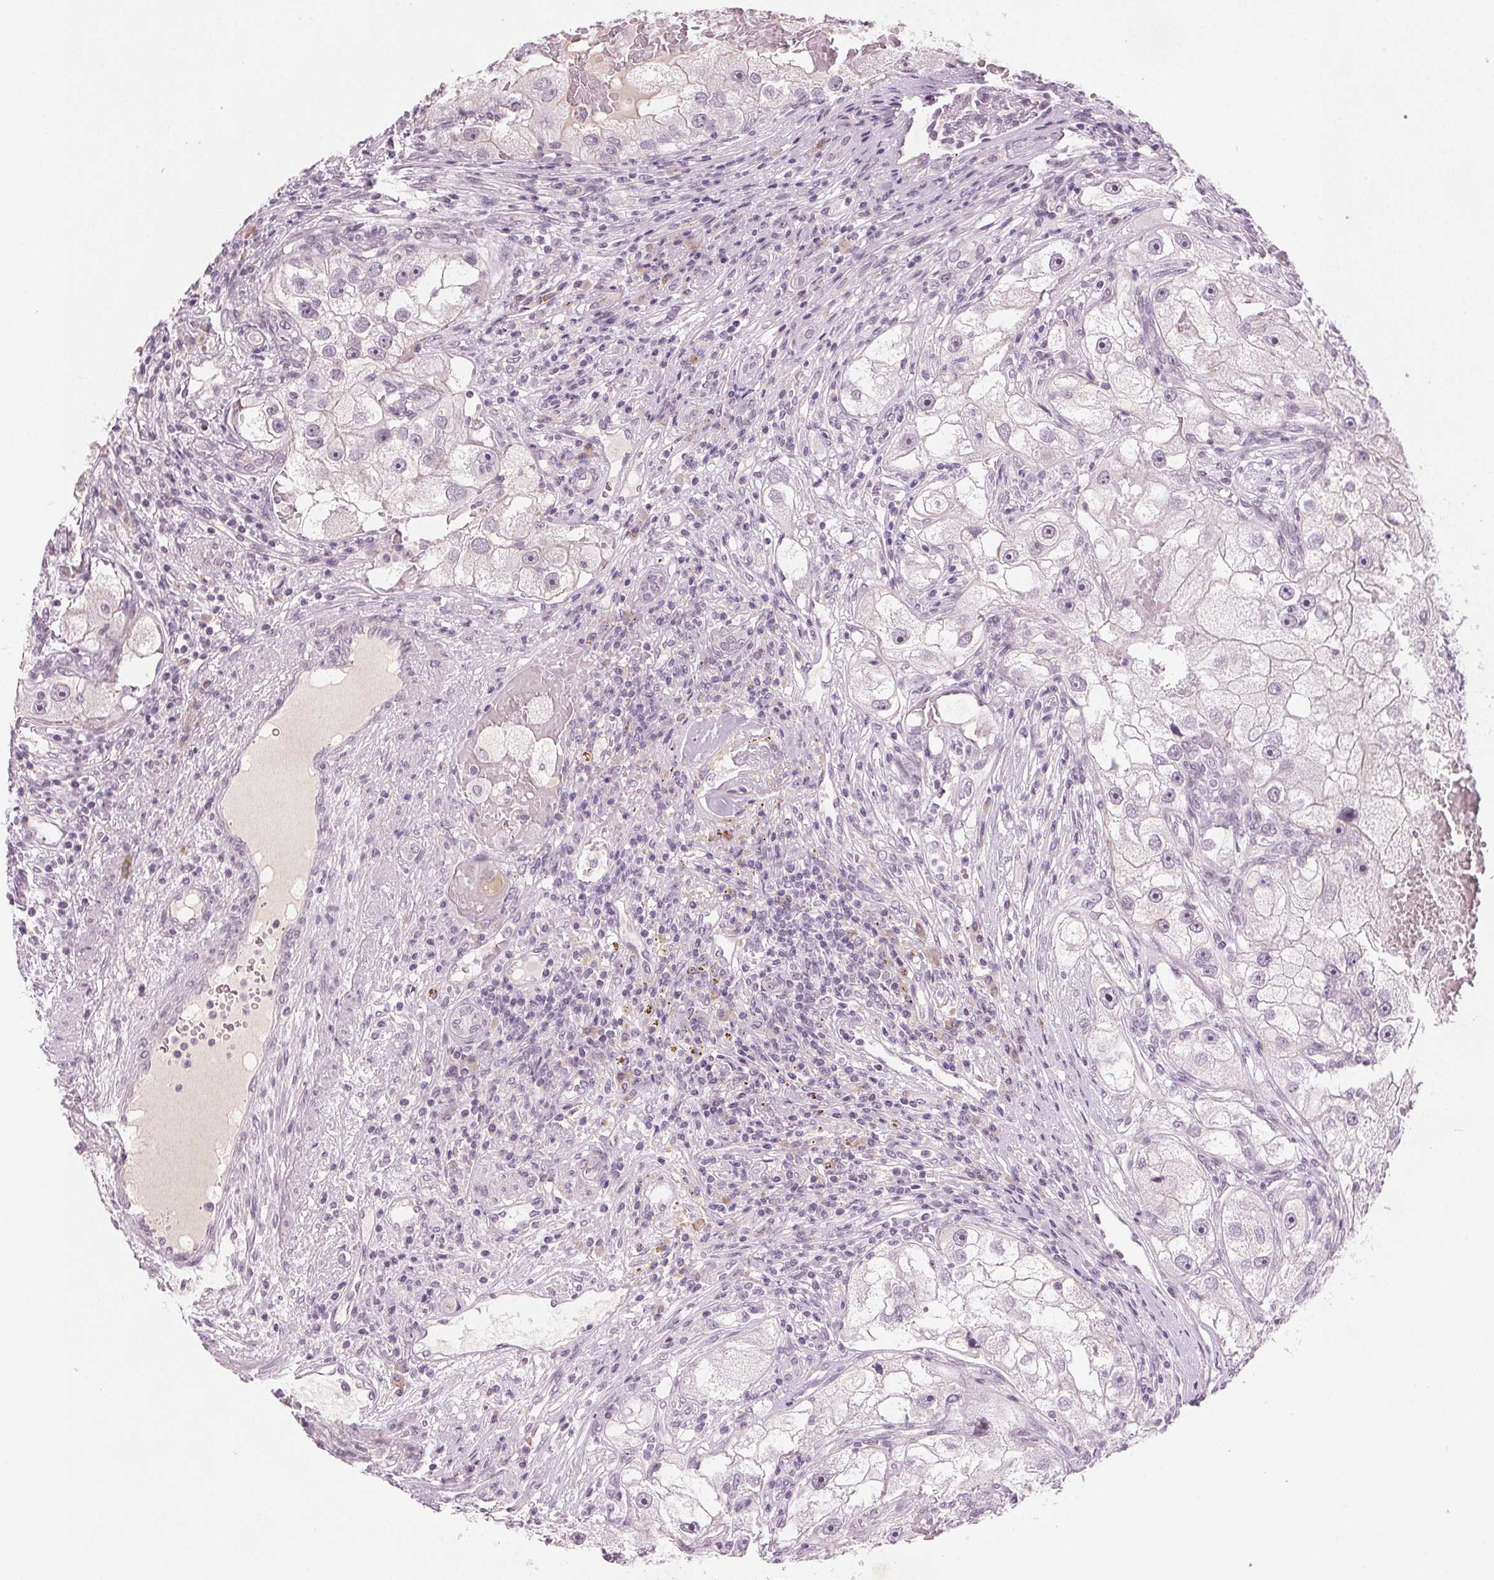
{"staining": {"intensity": "negative", "quantity": "none", "location": "none"}, "tissue": "renal cancer", "cell_type": "Tumor cells", "image_type": "cancer", "snomed": [{"axis": "morphology", "description": "Adenocarcinoma, NOS"}, {"axis": "topography", "description": "Kidney"}], "caption": "DAB (3,3'-diaminobenzidine) immunohistochemical staining of human adenocarcinoma (renal) exhibits no significant expression in tumor cells. (DAB IHC visualized using brightfield microscopy, high magnification).", "gene": "HSF5", "patient": {"sex": "male", "age": 63}}